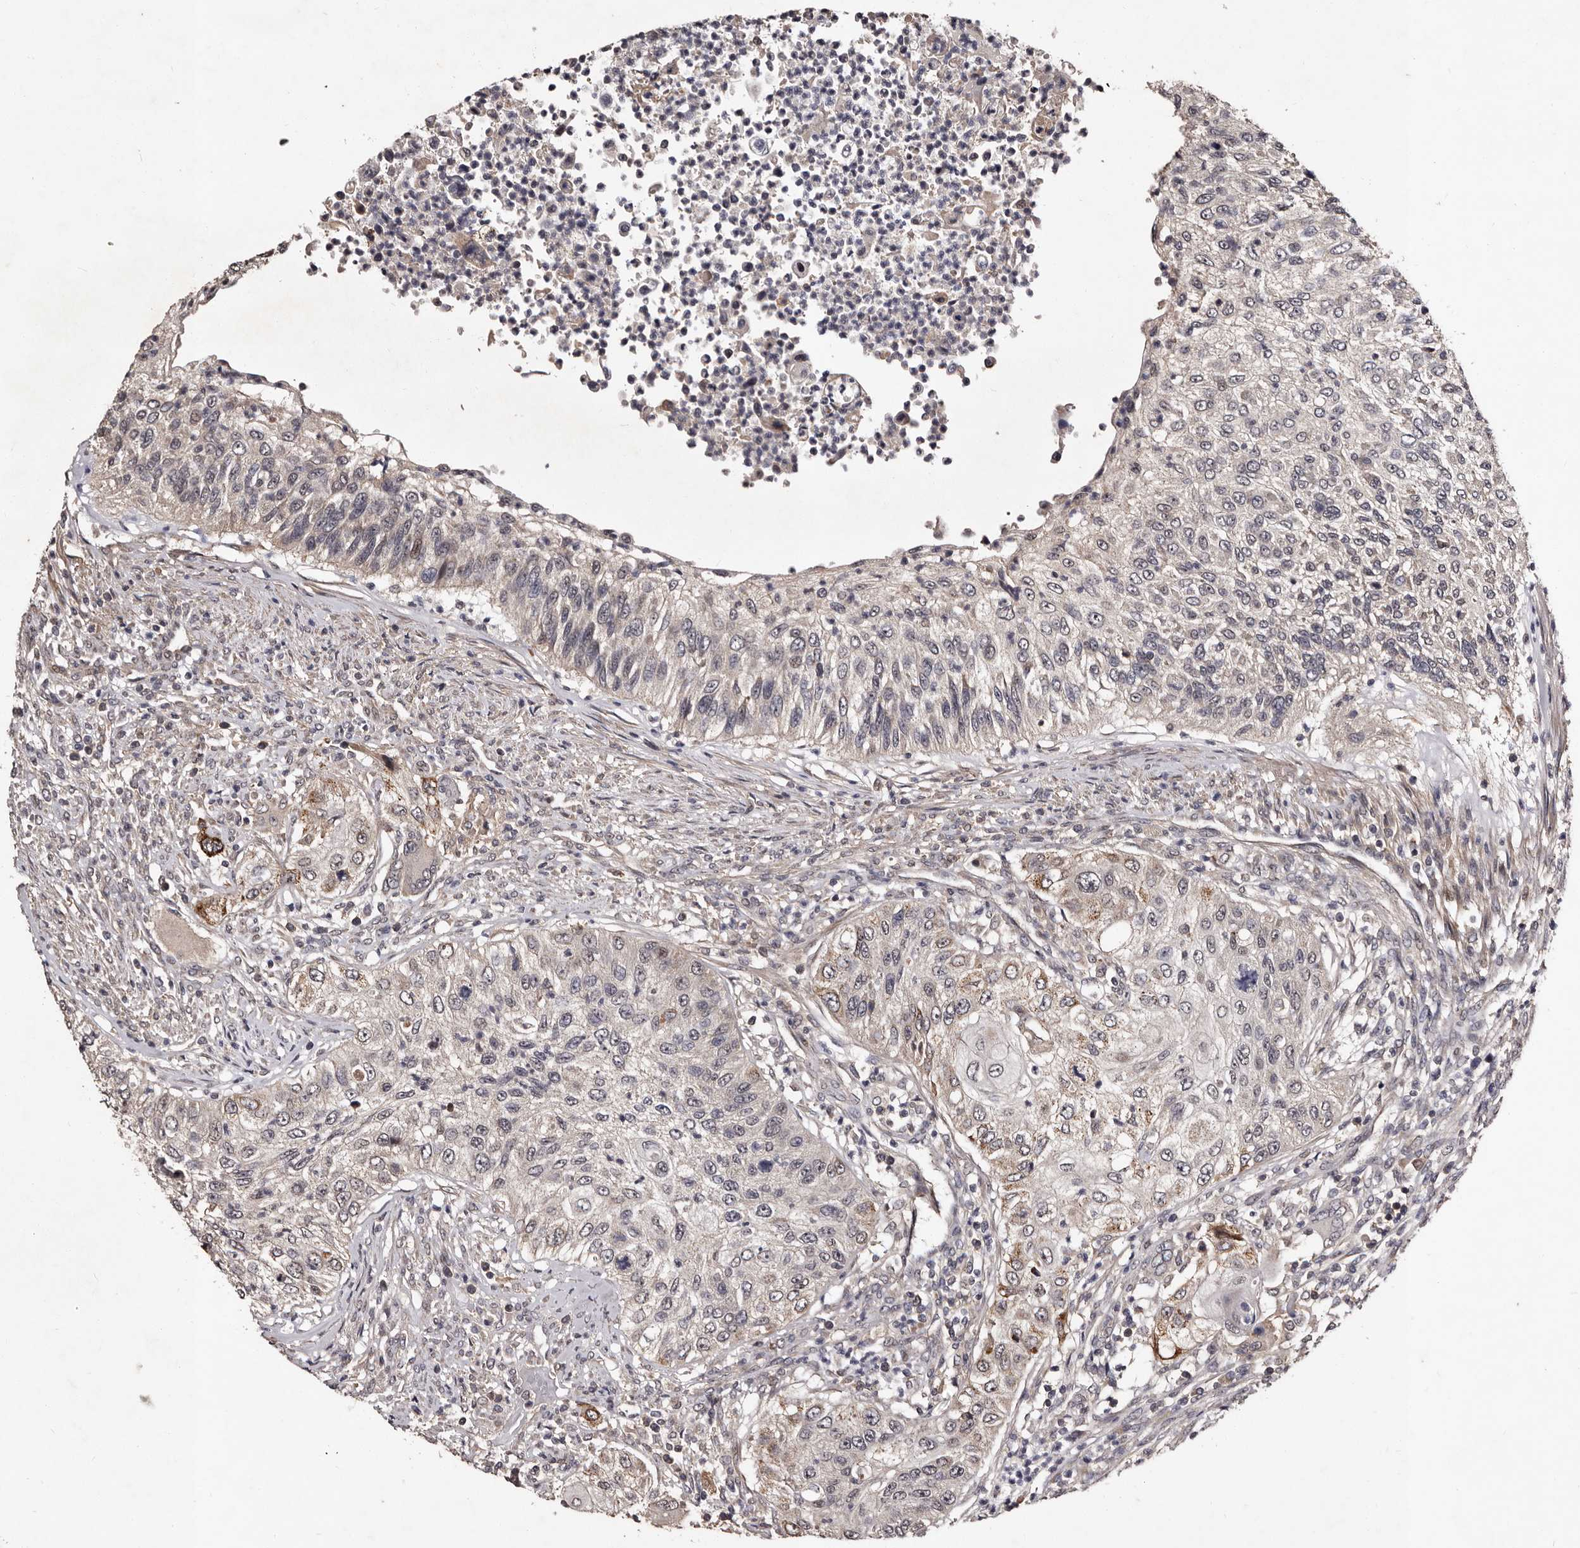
{"staining": {"intensity": "weak", "quantity": "<25%", "location": "cytoplasmic/membranous"}, "tissue": "urothelial cancer", "cell_type": "Tumor cells", "image_type": "cancer", "snomed": [{"axis": "morphology", "description": "Urothelial carcinoma, High grade"}, {"axis": "topography", "description": "Urinary bladder"}], "caption": "Image shows no significant protein positivity in tumor cells of high-grade urothelial carcinoma. Brightfield microscopy of immunohistochemistry stained with DAB (3,3'-diaminobenzidine) (brown) and hematoxylin (blue), captured at high magnification.", "gene": "MKRN3", "patient": {"sex": "female", "age": 60}}